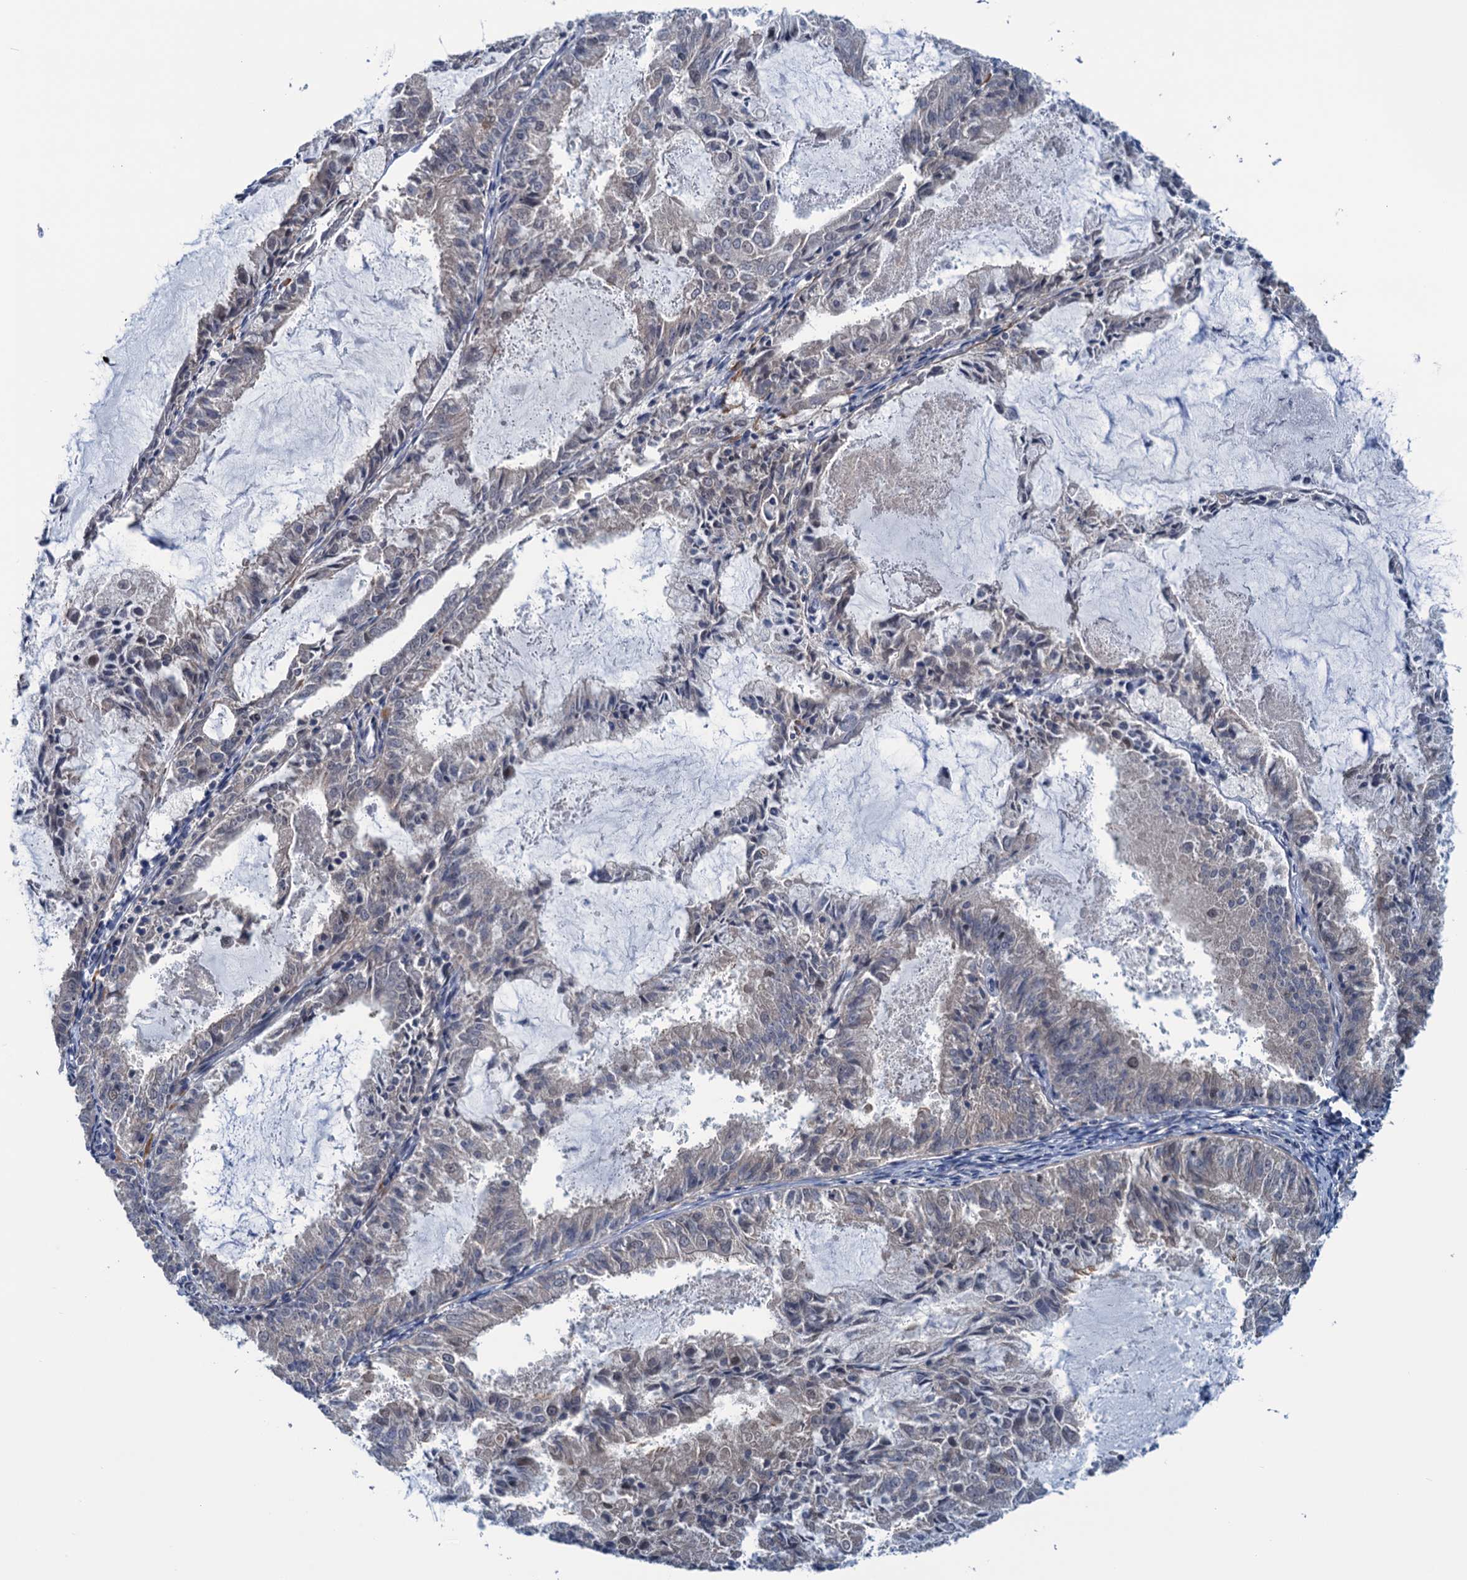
{"staining": {"intensity": "negative", "quantity": "none", "location": "none"}, "tissue": "endometrial cancer", "cell_type": "Tumor cells", "image_type": "cancer", "snomed": [{"axis": "morphology", "description": "Adenocarcinoma, NOS"}, {"axis": "topography", "description": "Endometrium"}], "caption": "Human endometrial cancer (adenocarcinoma) stained for a protein using IHC displays no positivity in tumor cells.", "gene": "SAE1", "patient": {"sex": "female", "age": 57}}